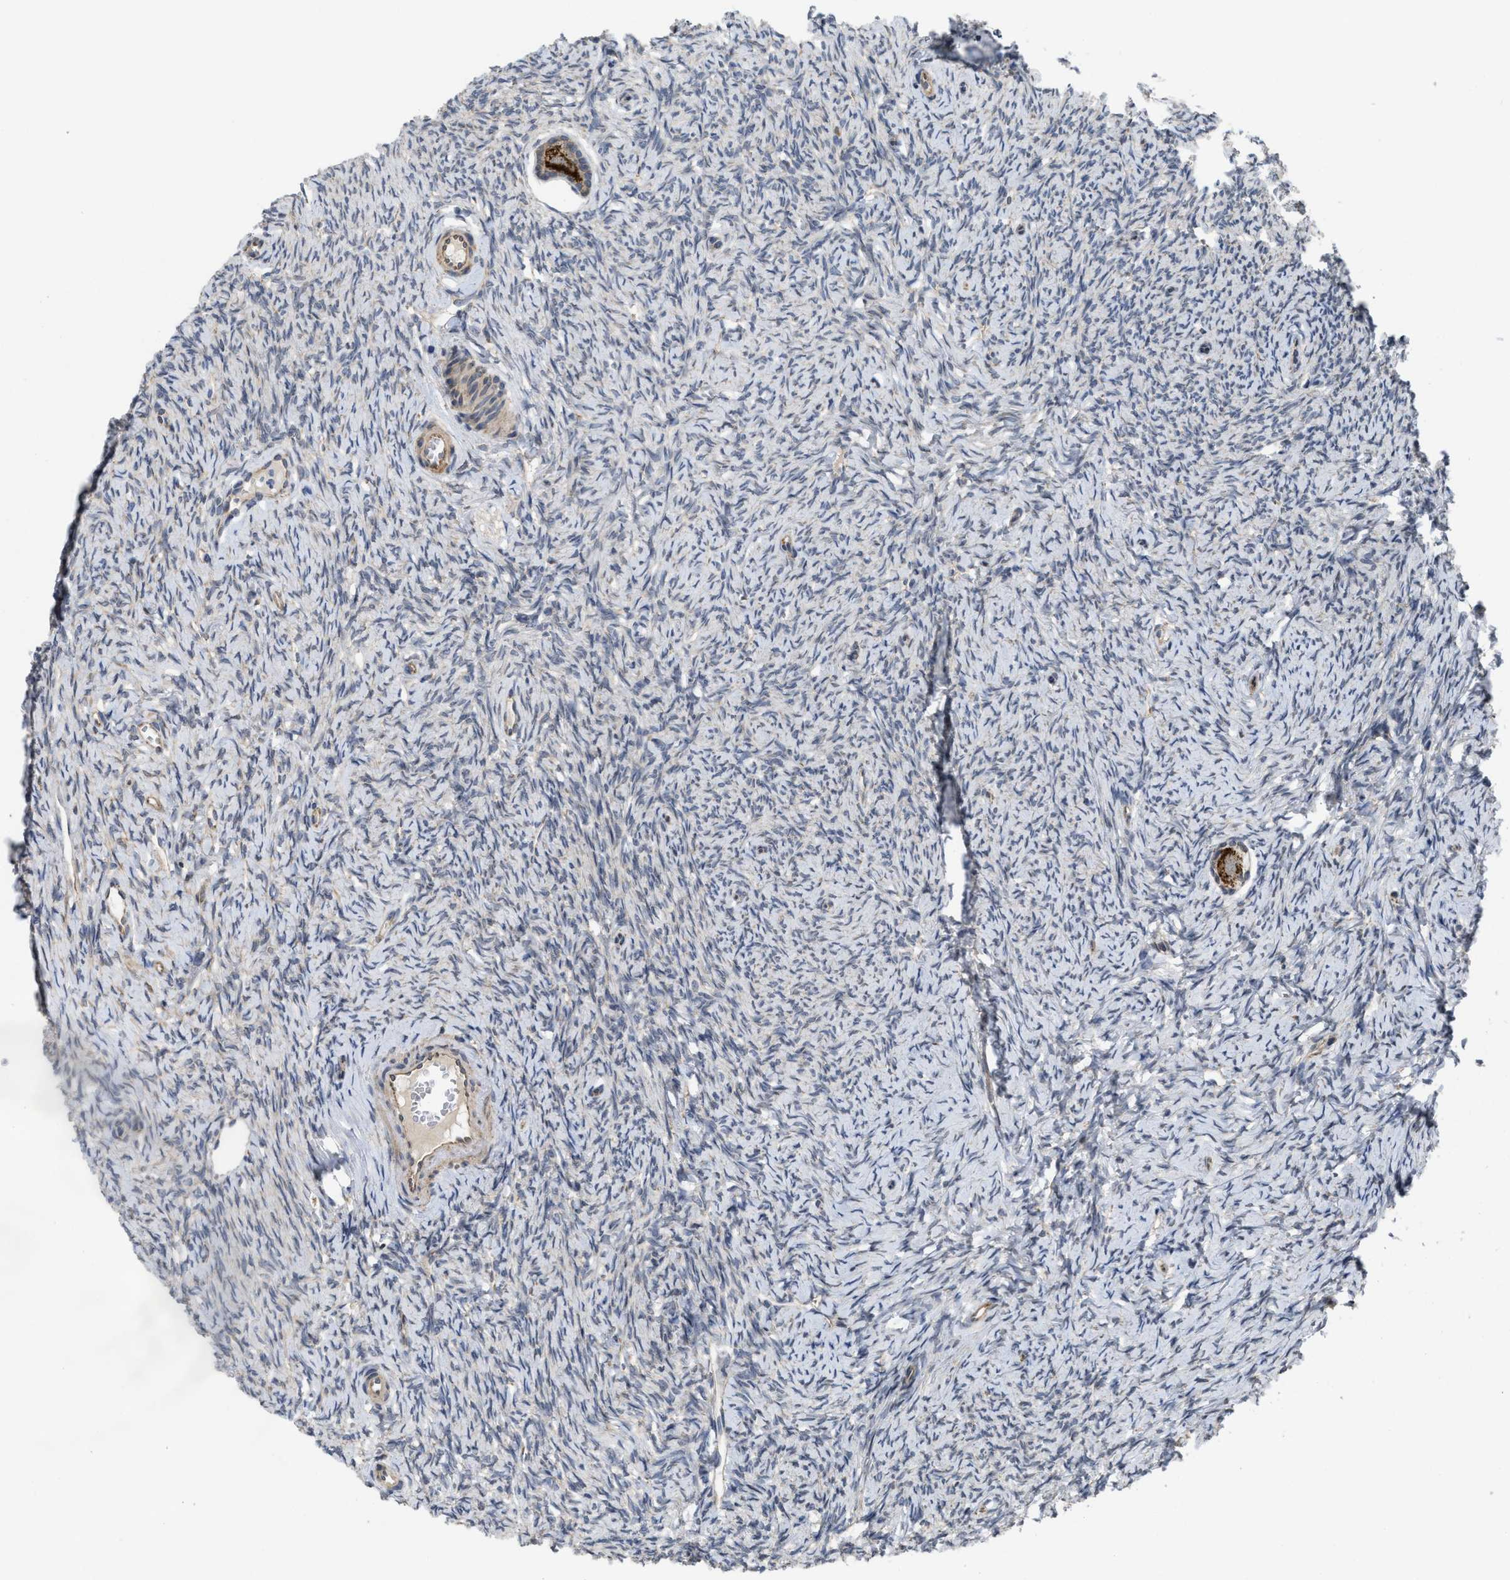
{"staining": {"intensity": "moderate", "quantity": "25%-75%", "location": "cytoplasmic/membranous"}, "tissue": "ovary", "cell_type": "Follicle cells", "image_type": "normal", "snomed": [{"axis": "morphology", "description": "Normal tissue, NOS"}, {"axis": "topography", "description": "Ovary"}], "caption": "A micrograph showing moderate cytoplasmic/membranous expression in about 25%-75% of follicle cells in unremarkable ovary, as visualized by brown immunohistochemical staining.", "gene": "EOGT", "patient": {"sex": "female", "age": 33}}